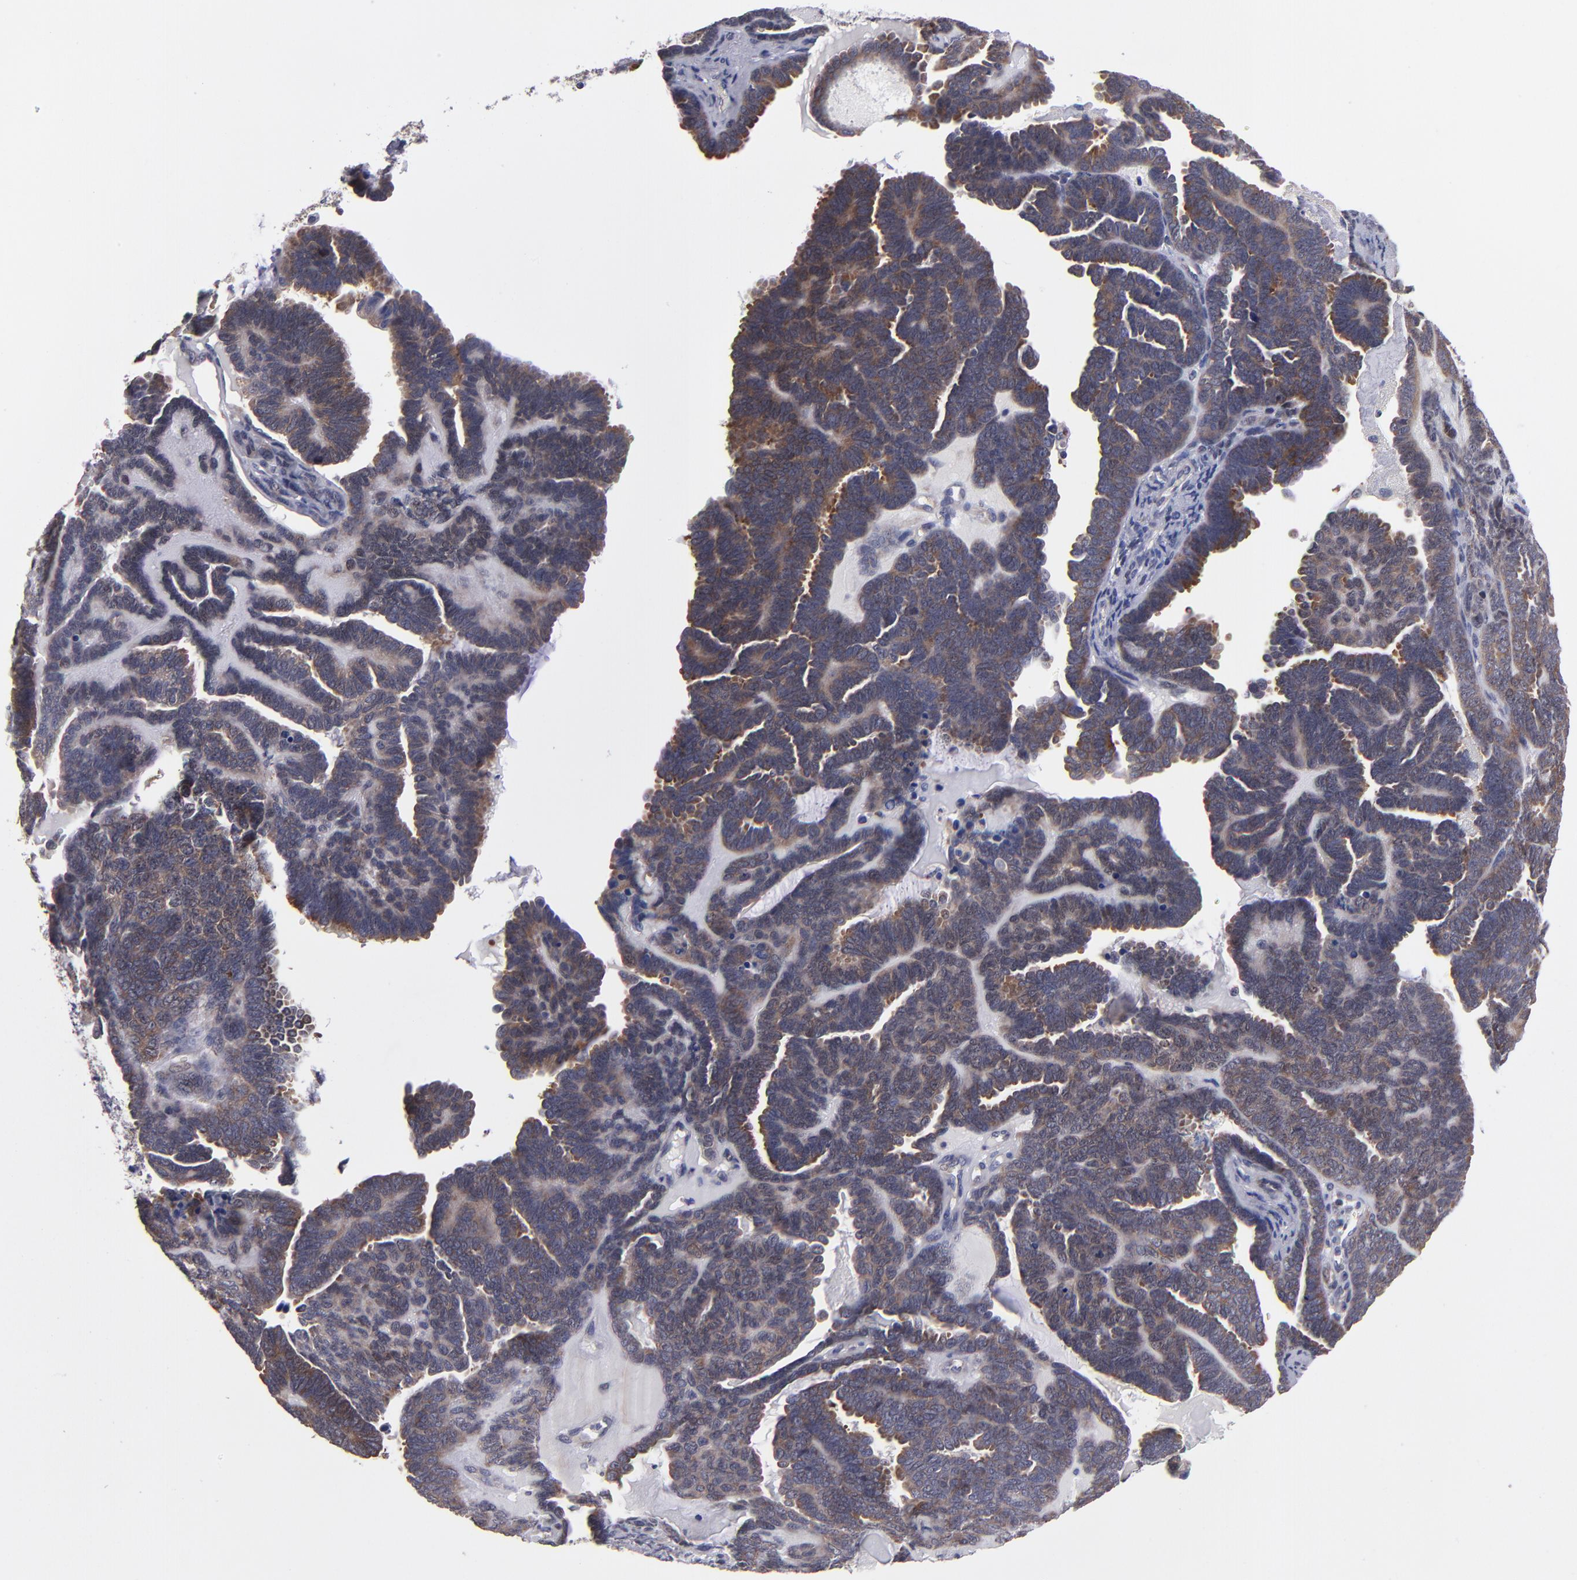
{"staining": {"intensity": "weak", "quantity": ">75%", "location": "cytoplasmic/membranous"}, "tissue": "endometrial cancer", "cell_type": "Tumor cells", "image_type": "cancer", "snomed": [{"axis": "morphology", "description": "Neoplasm, malignant, NOS"}, {"axis": "topography", "description": "Endometrium"}], "caption": "Protein staining displays weak cytoplasmic/membranous expression in about >75% of tumor cells in endometrial malignant neoplasm.", "gene": "EIF3L", "patient": {"sex": "female", "age": 74}}